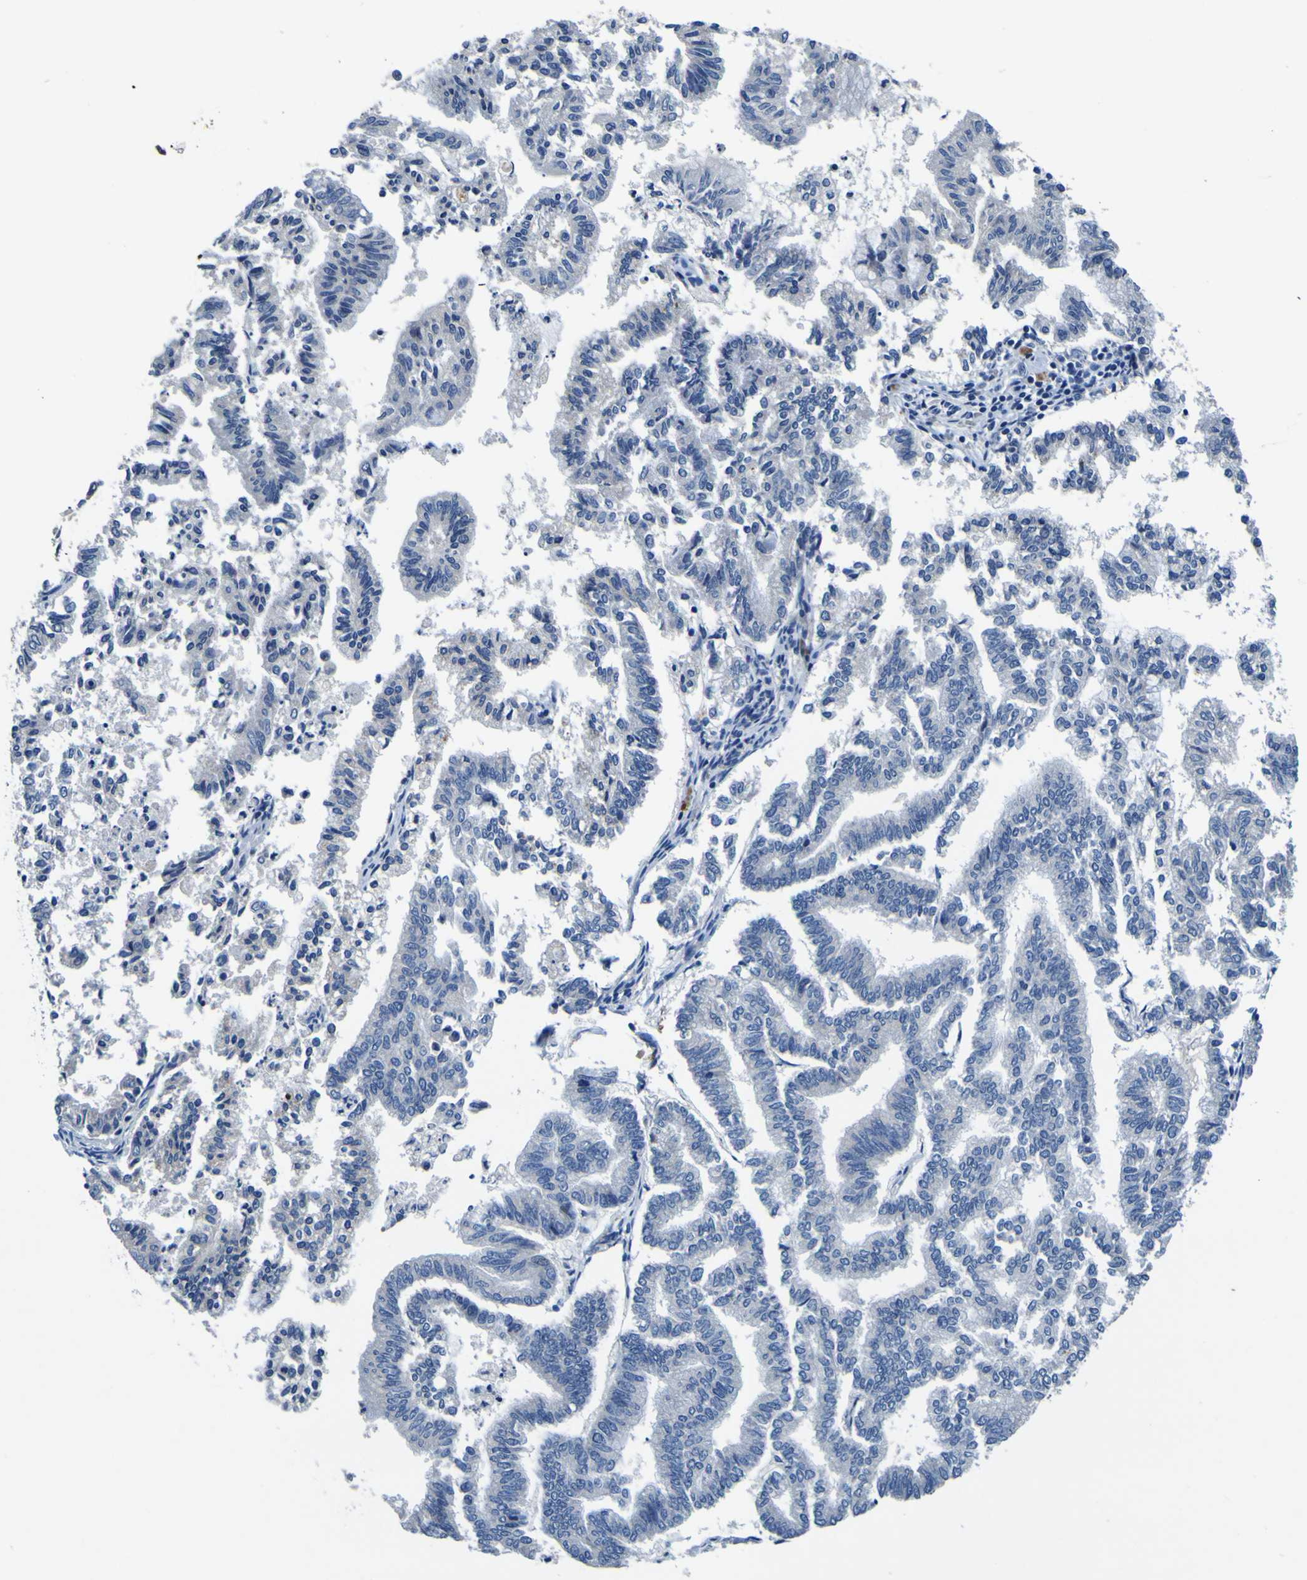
{"staining": {"intensity": "negative", "quantity": "none", "location": "none"}, "tissue": "endometrial cancer", "cell_type": "Tumor cells", "image_type": "cancer", "snomed": [{"axis": "morphology", "description": "Necrosis, NOS"}, {"axis": "morphology", "description": "Adenocarcinoma, NOS"}, {"axis": "topography", "description": "Endometrium"}], "caption": "Protein analysis of endometrial cancer demonstrates no significant staining in tumor cells. (Stains: DAB (3,3'-diaminobenzidine) immunohistochemistry with hematoxylin counter stain, Microscopy: brightfield microscopy at high magnification).", "gene": "AGAP3", "patient": {"sex": "female", "age": 79}}